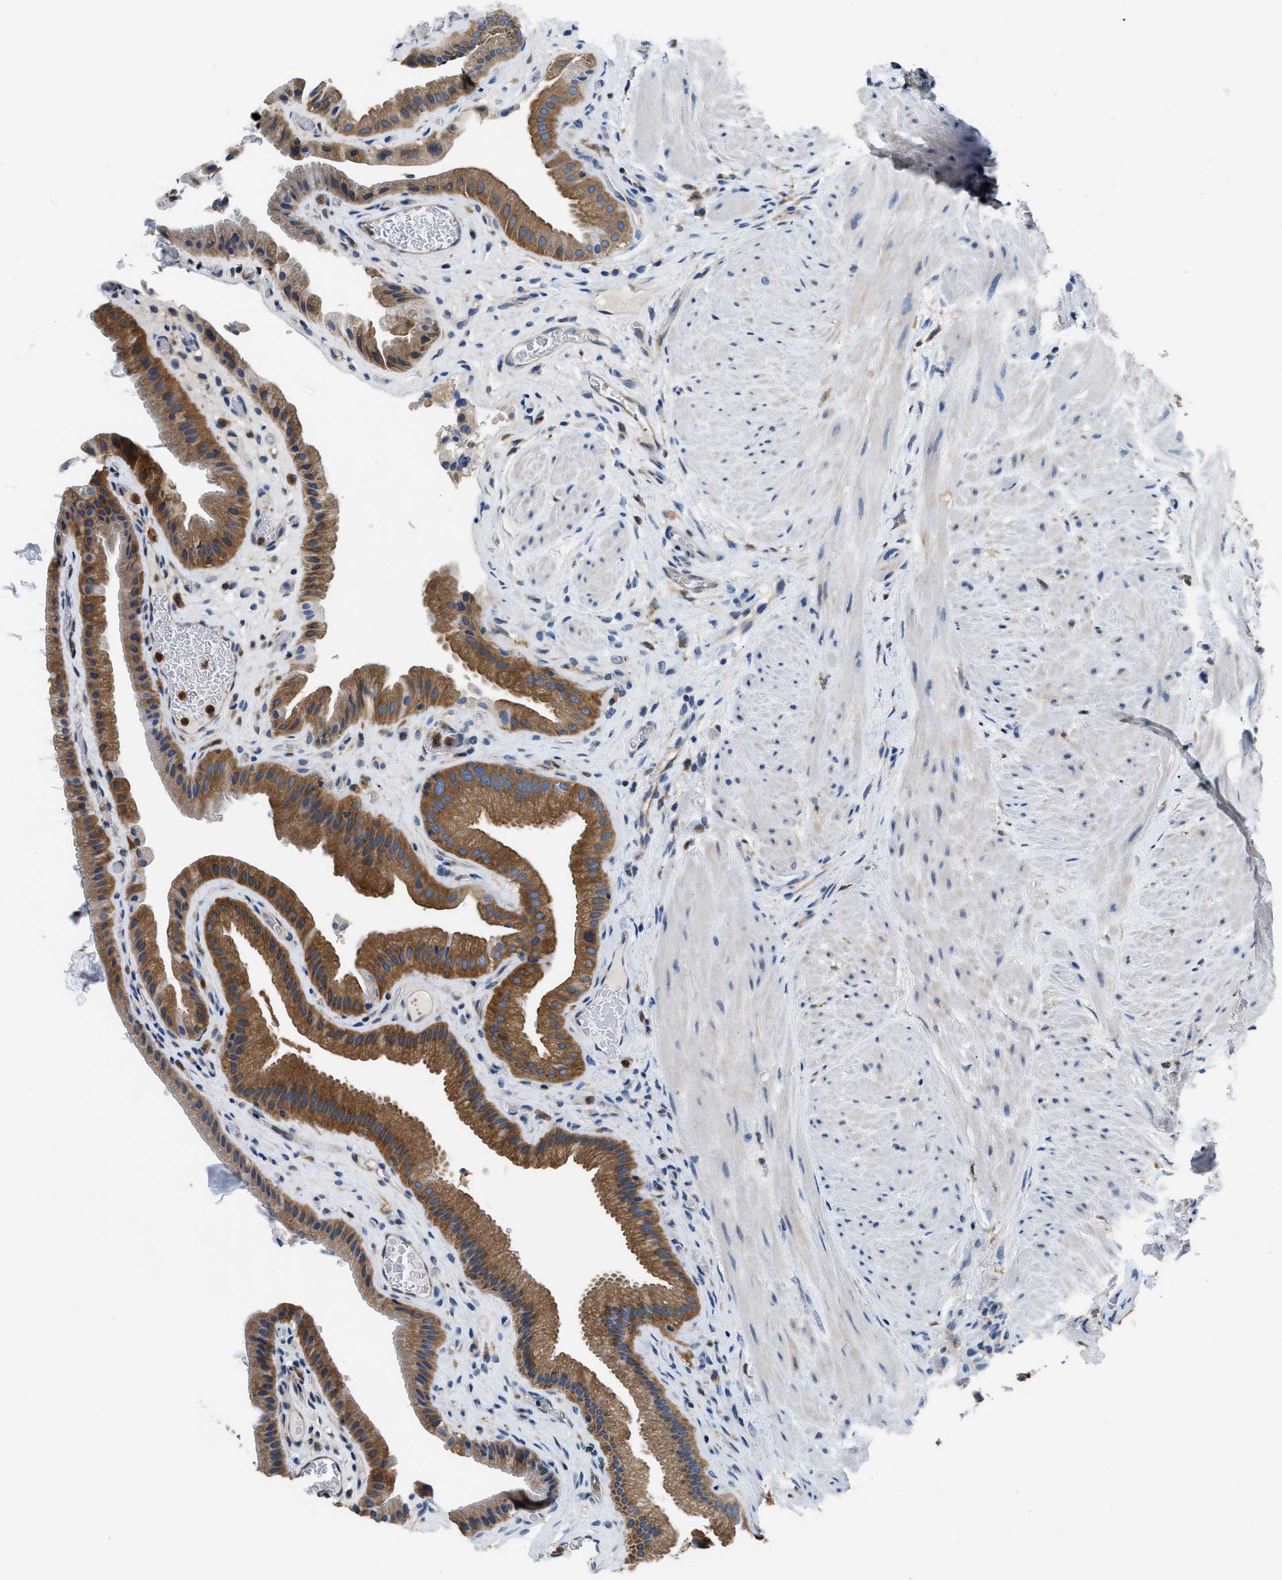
{"staining": {"intensity": "strong", "quantity": ">75%", "location": "cytoplasmic/membranous"}, "tissue": "gallbladder", "cell_type": "Glandular cells", "image_type": "normal", "snomed": [{"axis": "morphology", "description": "Normal tissue, NOS"}, {"axis": "topography", "description": "Gallbladder"}], "caption": "Immunohistochemistry (IHC) of unremarkable human gallbladder shows high levels of strong cytoplasmic/membranous staining in about >75% of glandular cells. (DAB IHC with brightfield microscopy, high magnification).", "gene": "PKM", "patient": {"sex": "male", "age": 49}}